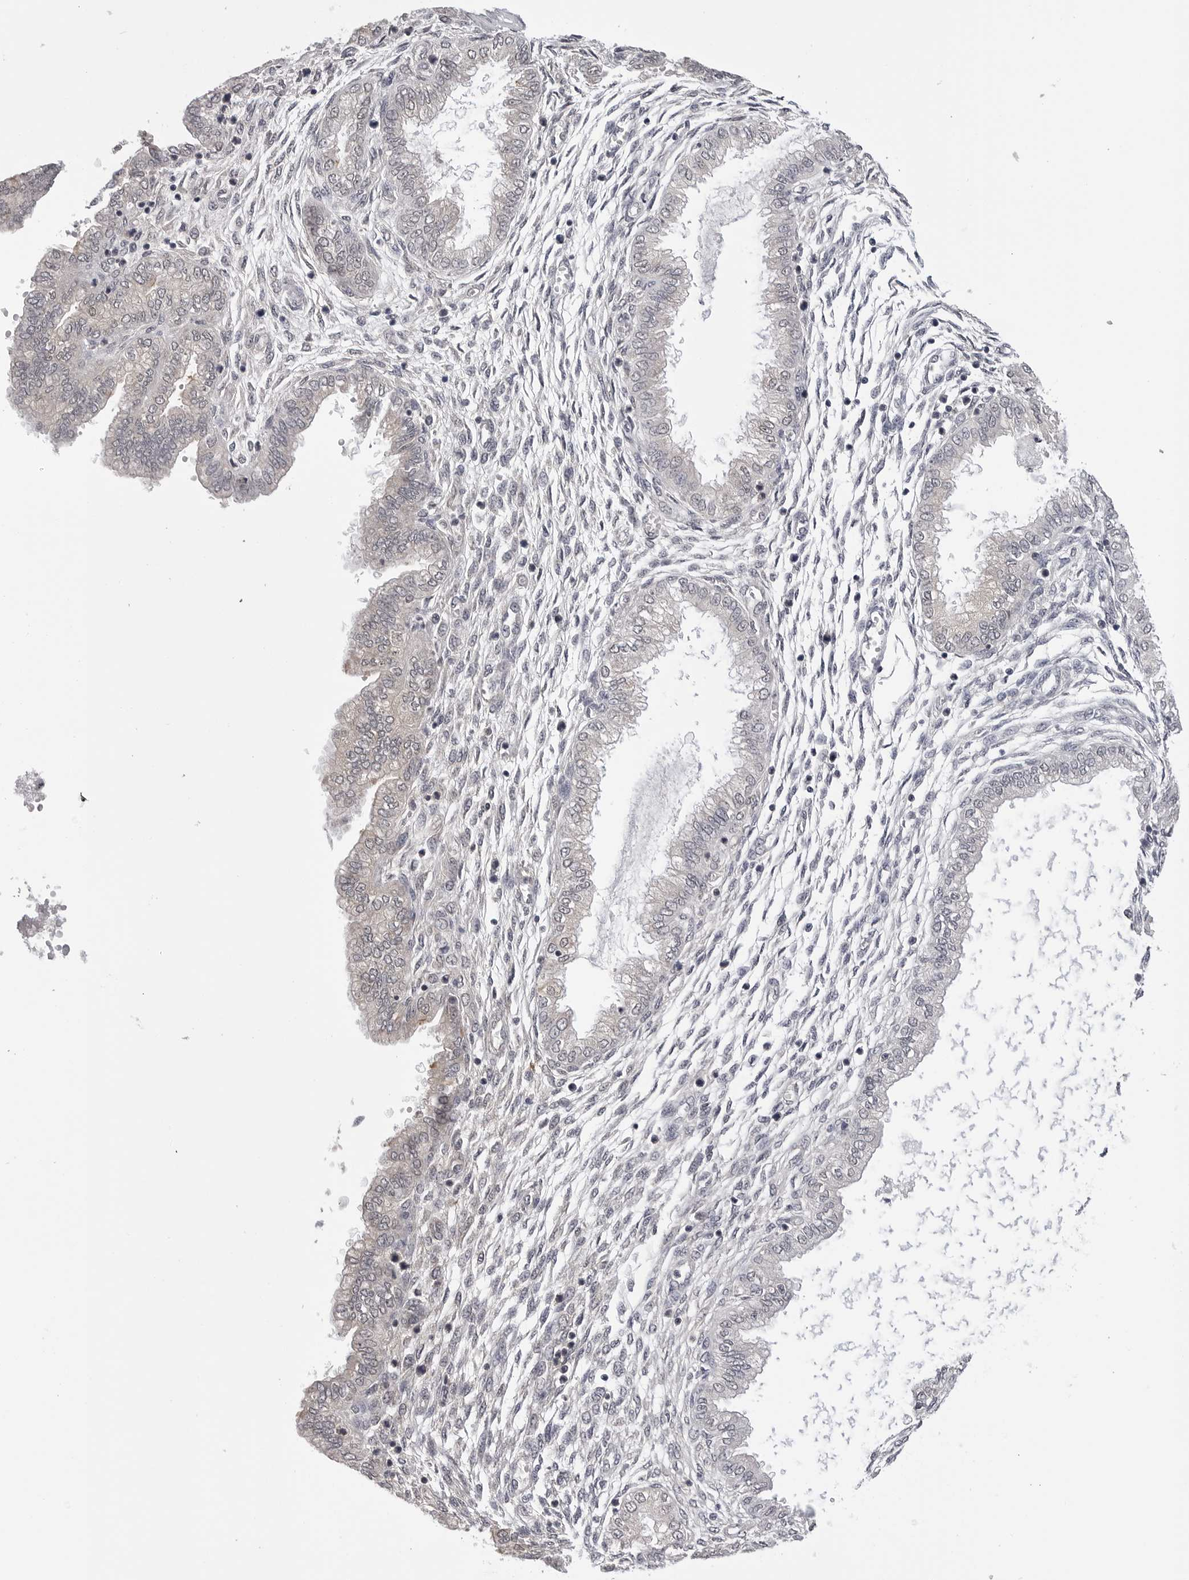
{"staining": {"intensity": "negative", "quantity": "none", "location": "none"}, "tissue": "endometrium", "cell_type": "Cells in endometrial stroma", "image_type": "normal", "snomed": [{"axis": "morphology", "description": "Normal tissue, NOS"}, {"axis": "topography", "description": "Endometrium"}], "caption": "Cells in endometrial stroma show no significant positivity in normal endometrium. (DAB immunohistochemistry (IHC) visualized using brightfield microscopy, high magnification).", "gene": "CDK20", "patient": {"sex": "female", "age": 33}}